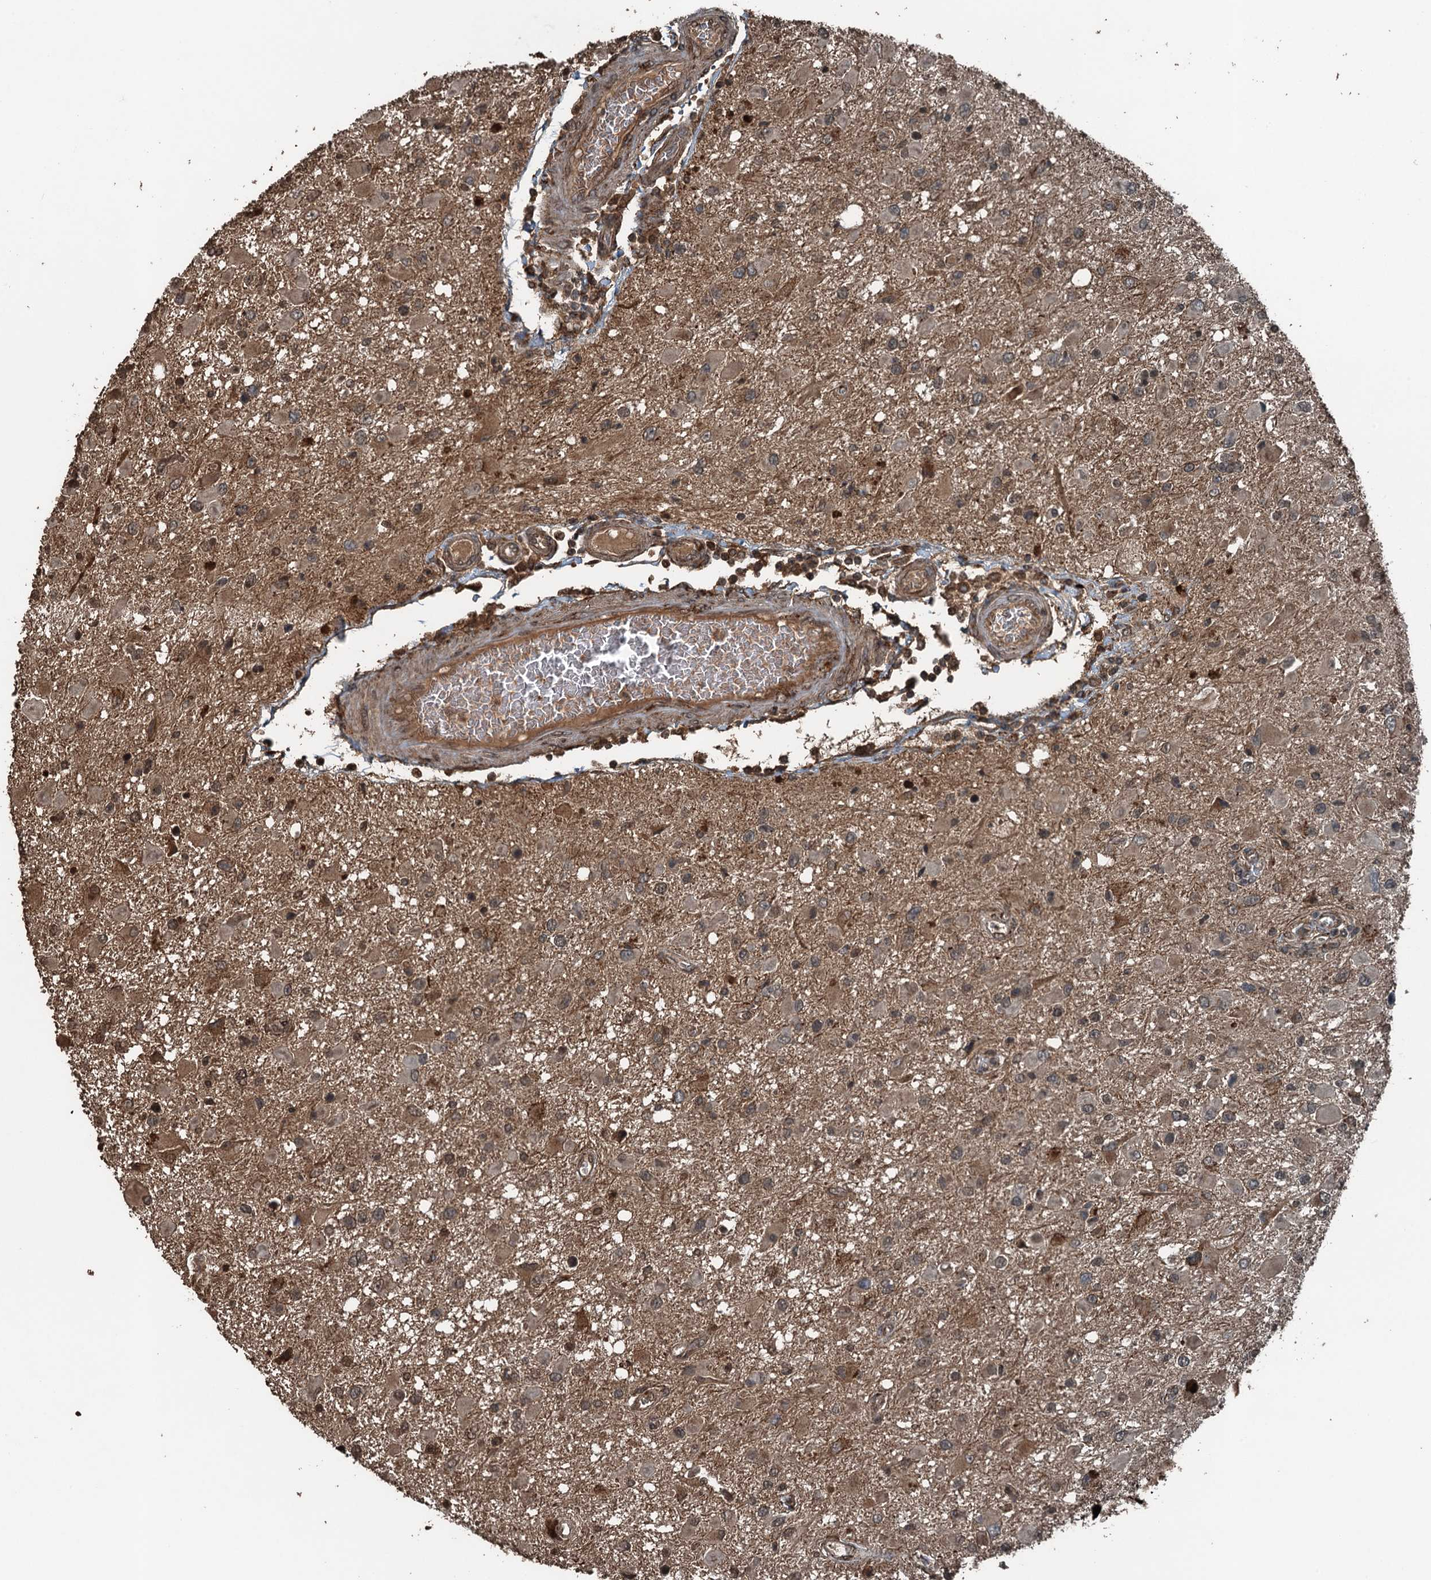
{"staining": {"intensity": "weak", "quantity": "25%-75%", "location": "cytoplasmic/membranous,nuclear"}, "tissue": "glioma", "cell_type": "Tumor cells", "image_type": "cancer", "snomed": [{"axis": "morphology", "description": "Glioma, malignant, High grade"}, {"axis": "topography", "description": "Brain"}], "caption": "Glioma stained with immunohistochemistry displays weak cytoplasmic/membranous and nuclear positivity in about 25%-75% of tumor cells.", "gene": "TCTN1", "patient": {"sex": "male", "age": 53}}